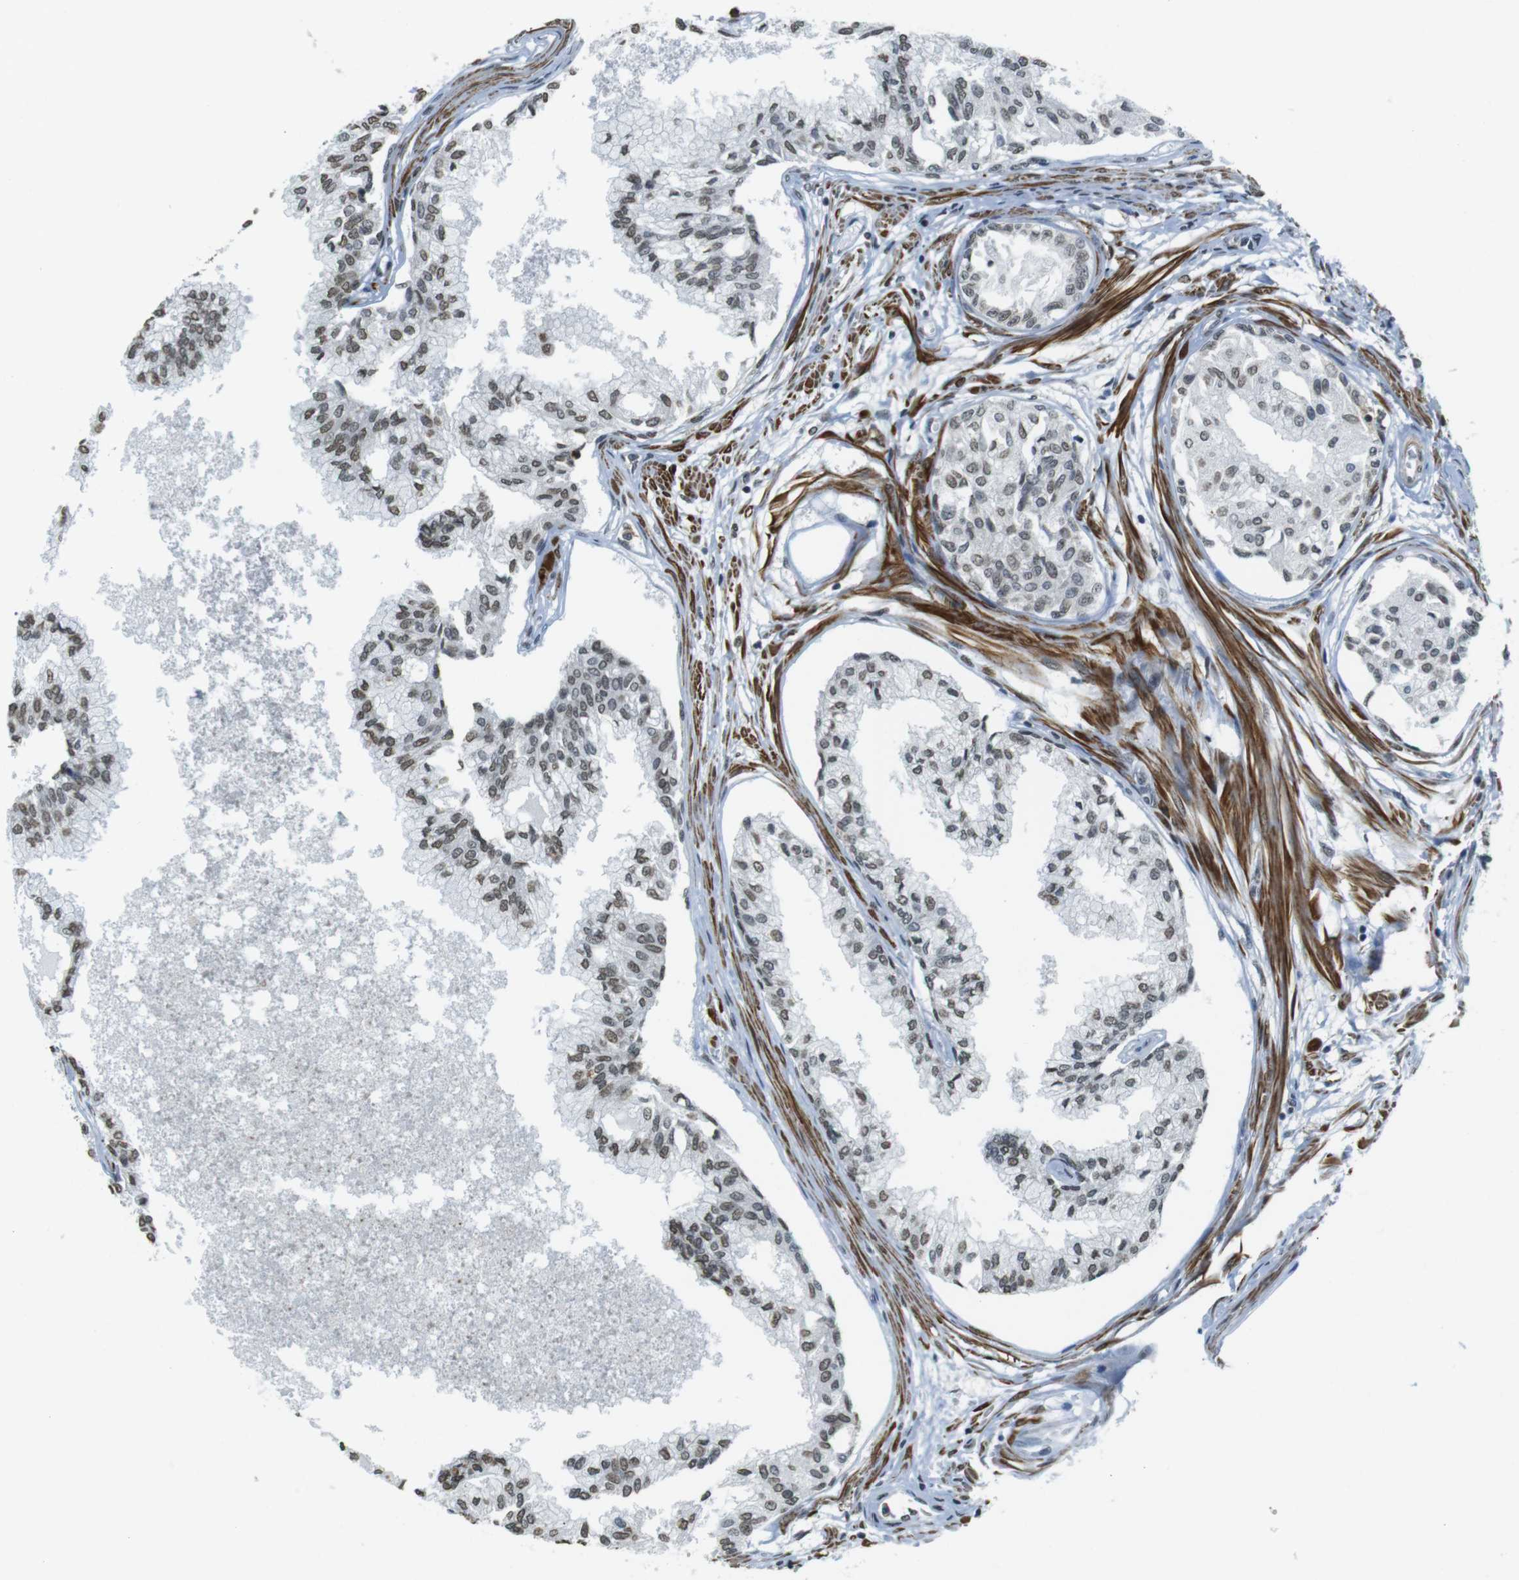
{"staining": {"intensity": "weak", "quantity": ">75%", "location": "nuclear"}, "tissue": "prostate", "cell_type": "Glandular cells", "image_type": "normal", "snomed": [{"axis": "morphology", "description": "Normal tissue, NOS"}, {"axis": "topography", "description": "Prostate"}, {"axis": "topography", "description": "Seminal veicle"}], "caption": "Protein staining reveals weak nuclear positivity in about >75% of glandular cells in normal prostate. (IHC, brightfield microscopy, high magnification).", "gene": "USP7", "patient": {"sex": "male", "age": 60}}